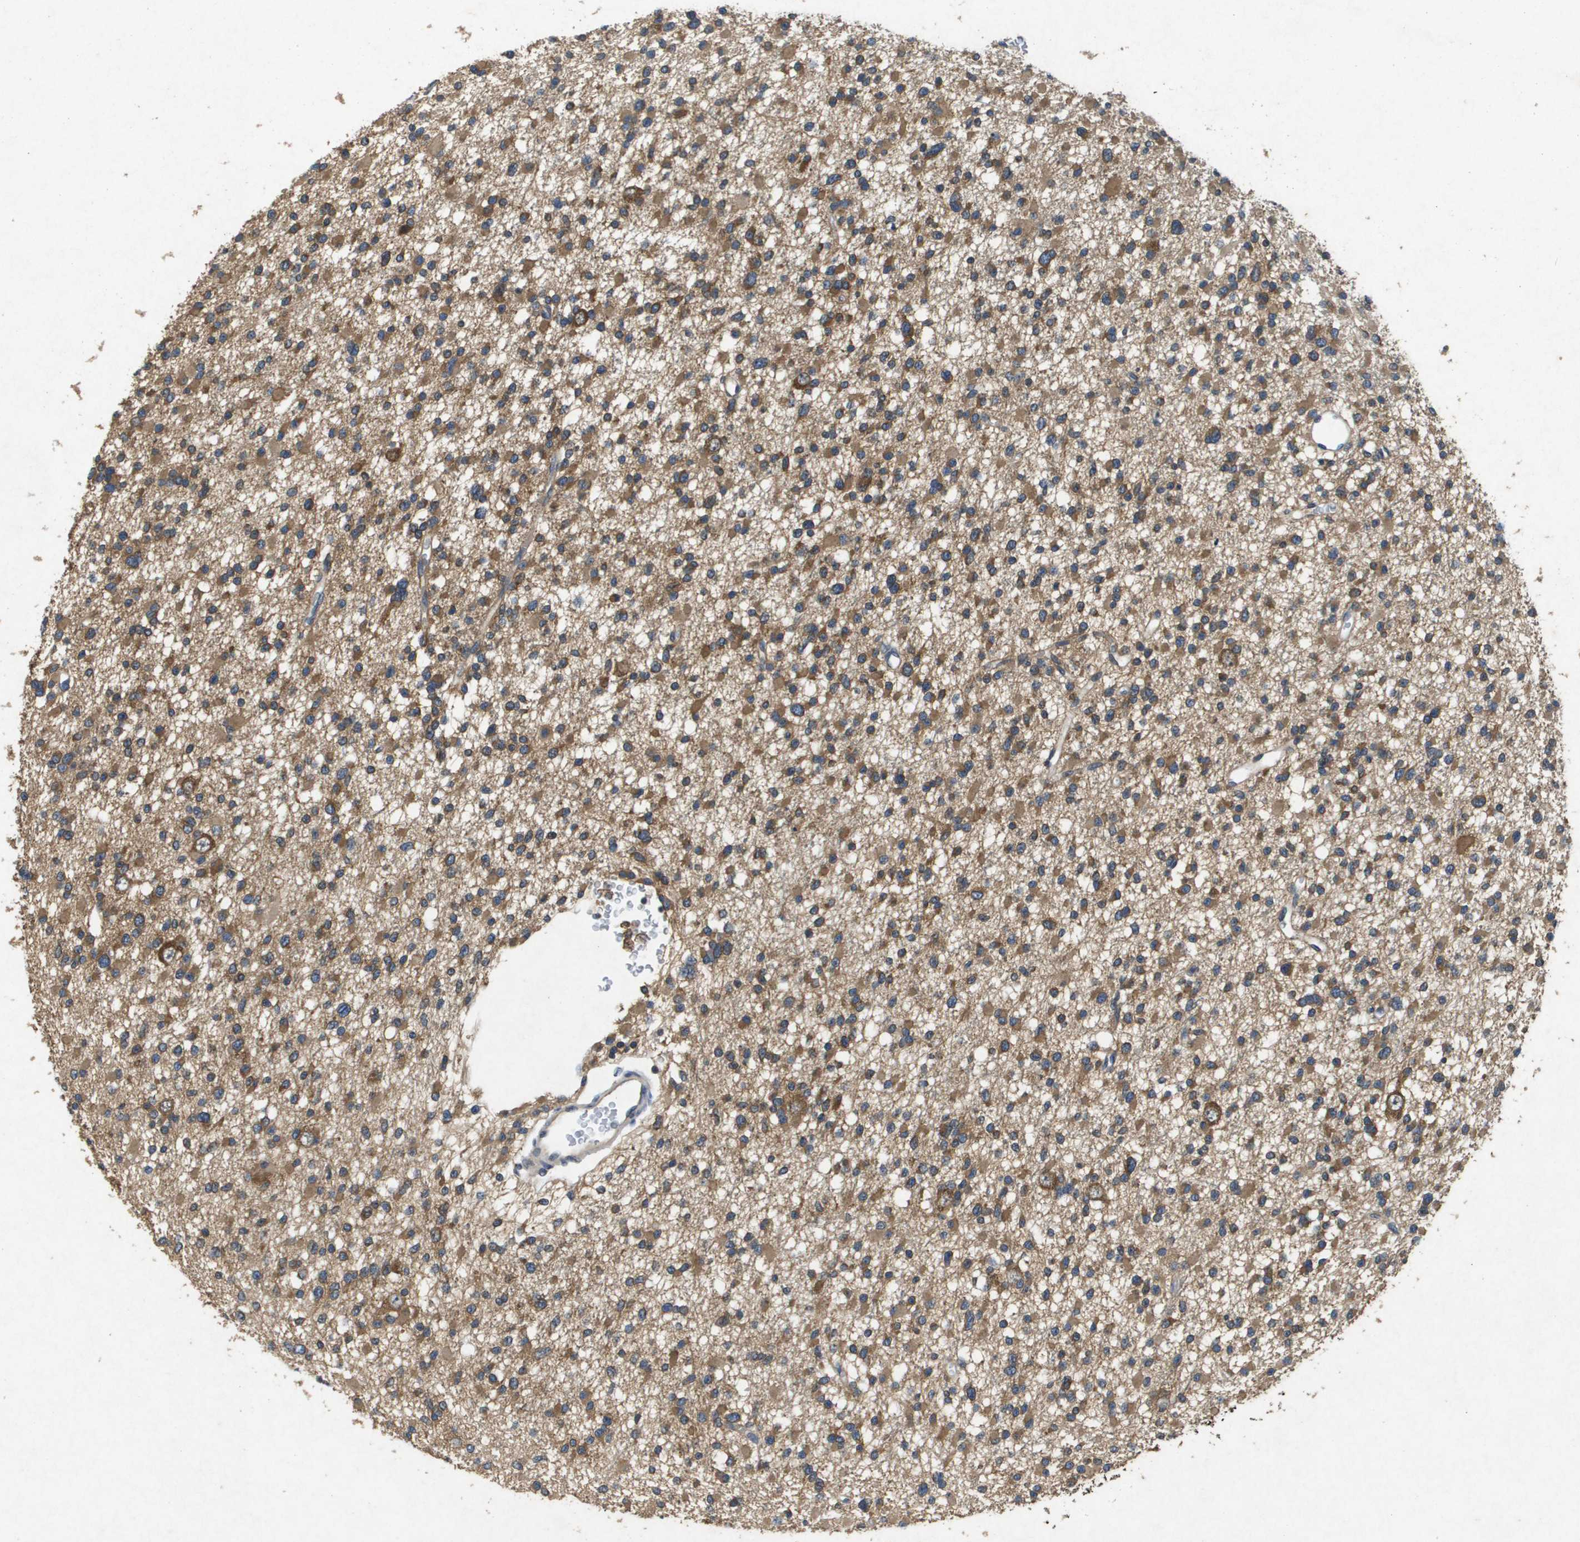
{"staining": {"intensity": "moderate", "quantity": ">75%", "location": "cytoplasmic/membranous"}, "tissue": "glioma", "cell_type": "Tumor cells", "image_type": "cancer", "snomed": [{"axis": "morphology", "description": "Glioma, malignant, Low grade"}, {"axis": "topography", "description": "Brain"}], "caption": "Moderate cytoplasmic/membranous protein expression is appreciated in about >75% of tumor cells in glioma.", "gene": "PTPRT", "patient": {"sex": "female", "age": 22}}